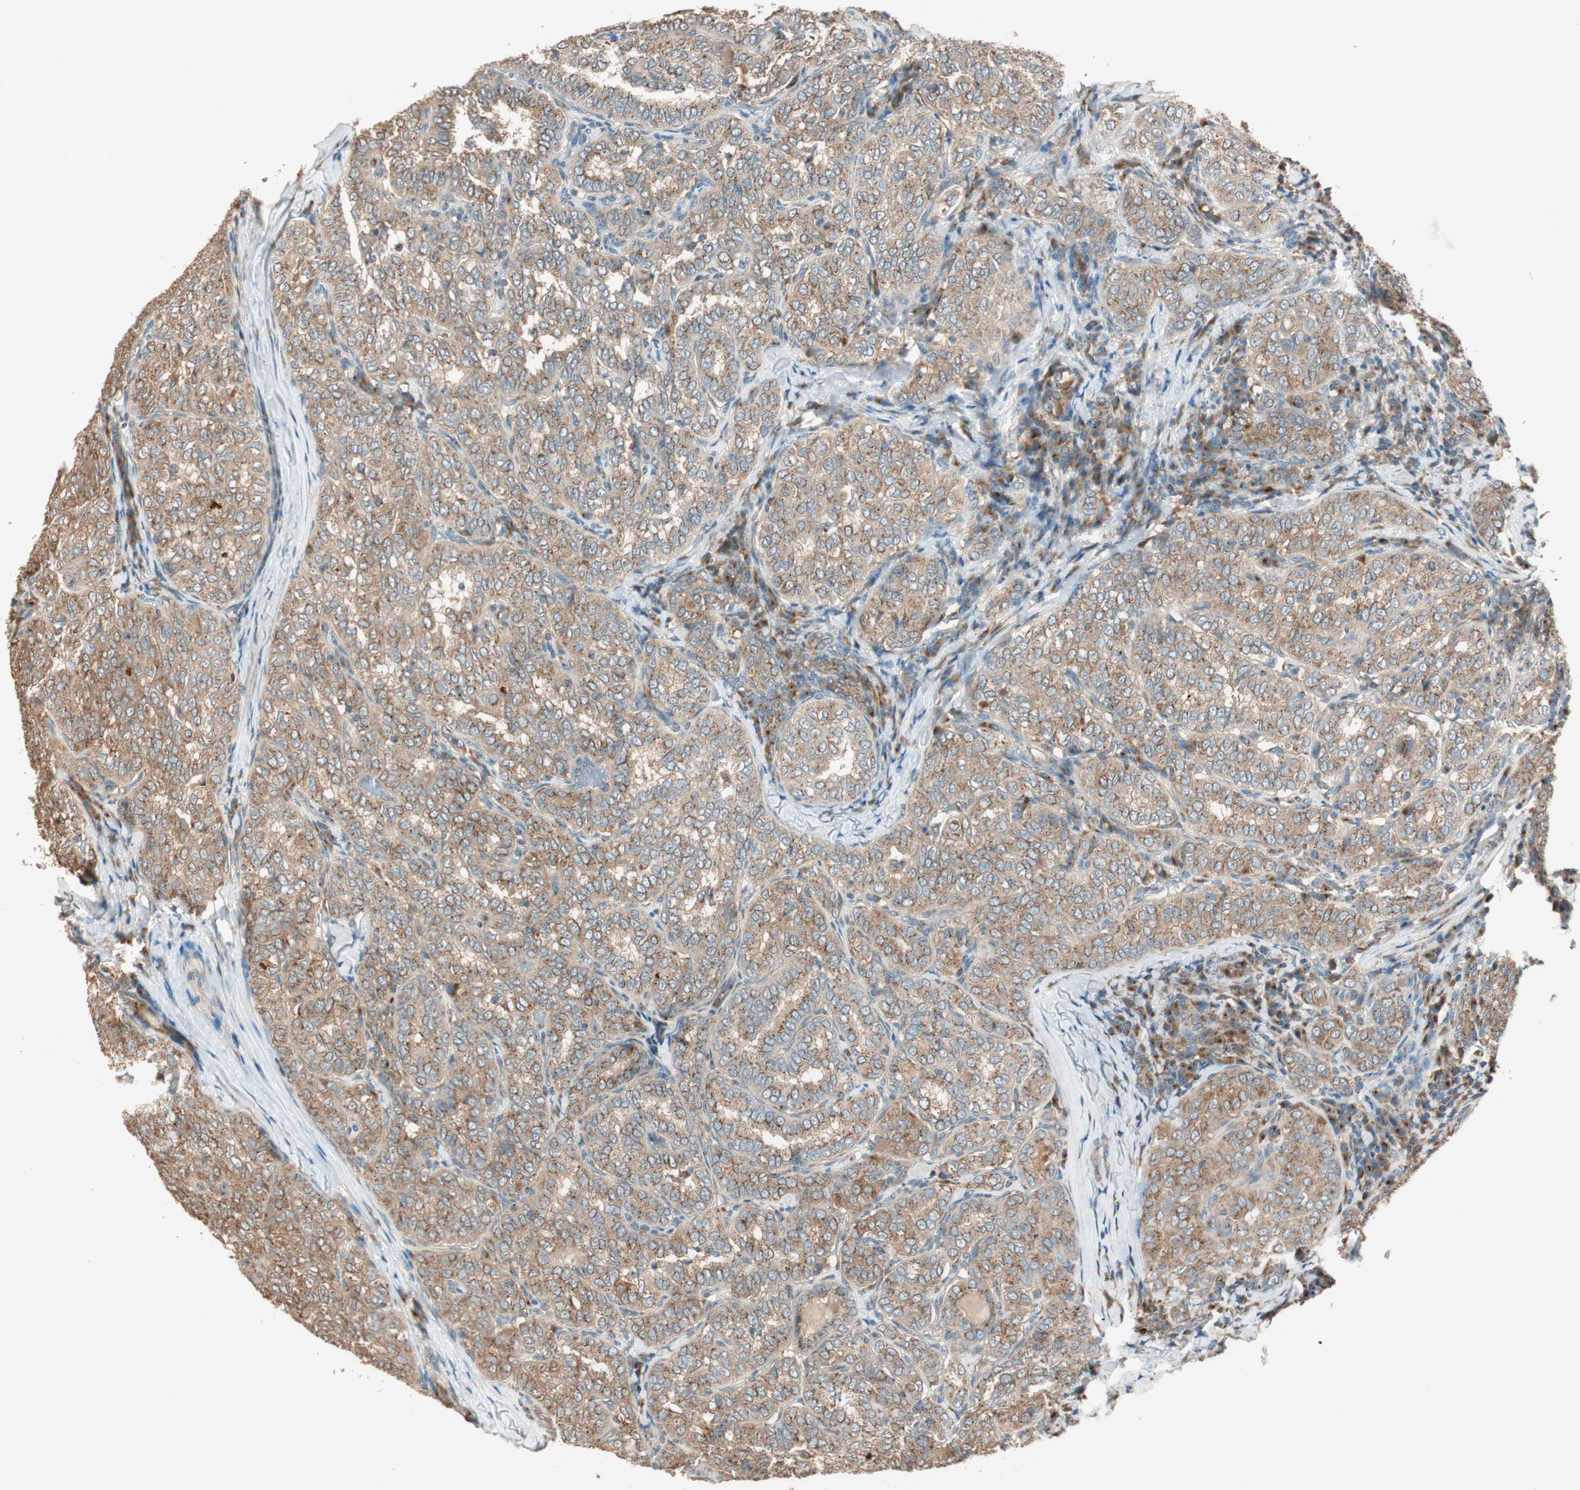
{"staining": {"intensity": "strong", "quantity": ">75%", "location": "cytoplasmic/membranous"}, "tissue": "thyroid cancer", "cell_type": "Tumor cells", "image_type": "cancer", "snomed": [{"axis": "morphology", "description": "Normal tissue, NOS"}, {"axis": "morphology", "description": "Papillary adenocarcinoma, NOS"}, {"axis": "topography", "description": "Thyroid gland"}], "caption": "Thyroid papillary adenocarcinoma stained for a protein (brown) exhibits strong cytoplasmic/membranous positive positivity in approximately >75% of tumor cells.", "gene": "SEC16A", "patient": {"sex": "female", "age": 30}}